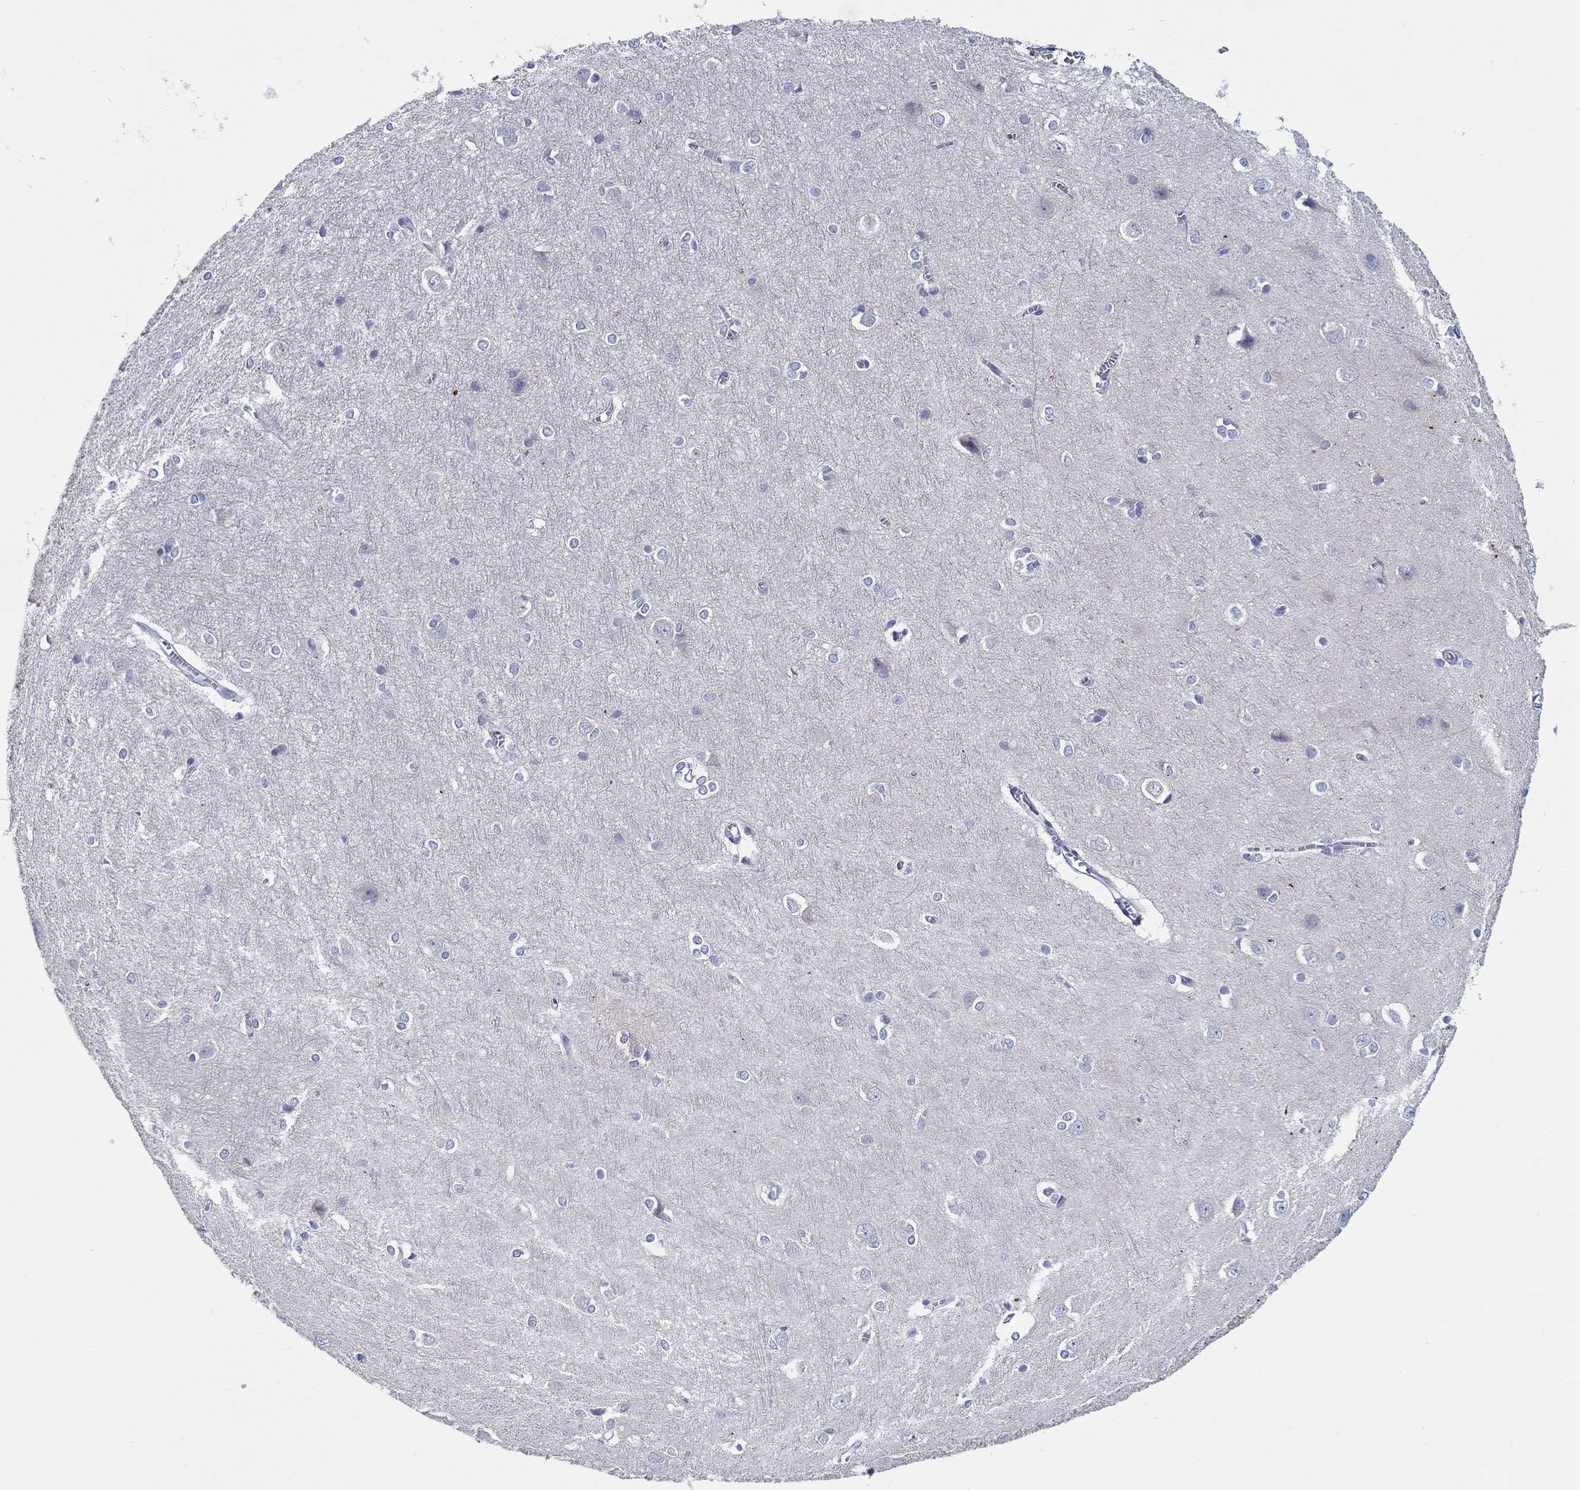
{"staining": {"intensity": "negative", "quantity": "none", "location": "none"}, "tissue": "cerebral cortex", "cell_type": "Endothelial cells", "image_type": "normal", "snomed": [{"axis": "morphology", "description": "Normal tissue, NOS"}, {"axis": "topography", "description": "Cerebral cortex"}], "caption": "This photomicrograph is of unremarkable cerebral cortex stained with IHC to label a protein in brown with the nuclei are counter-stained blue. There is no staining in endothelial cells. Brightfield microscopy of immunohistochemistry stained with DAB (3,3'-diaminobenzidine) (brown) and hematoxylin (blue), captured at high magnification.", "gene": "HAPLN4", "patient": {"sex": "male", "age": 37}}